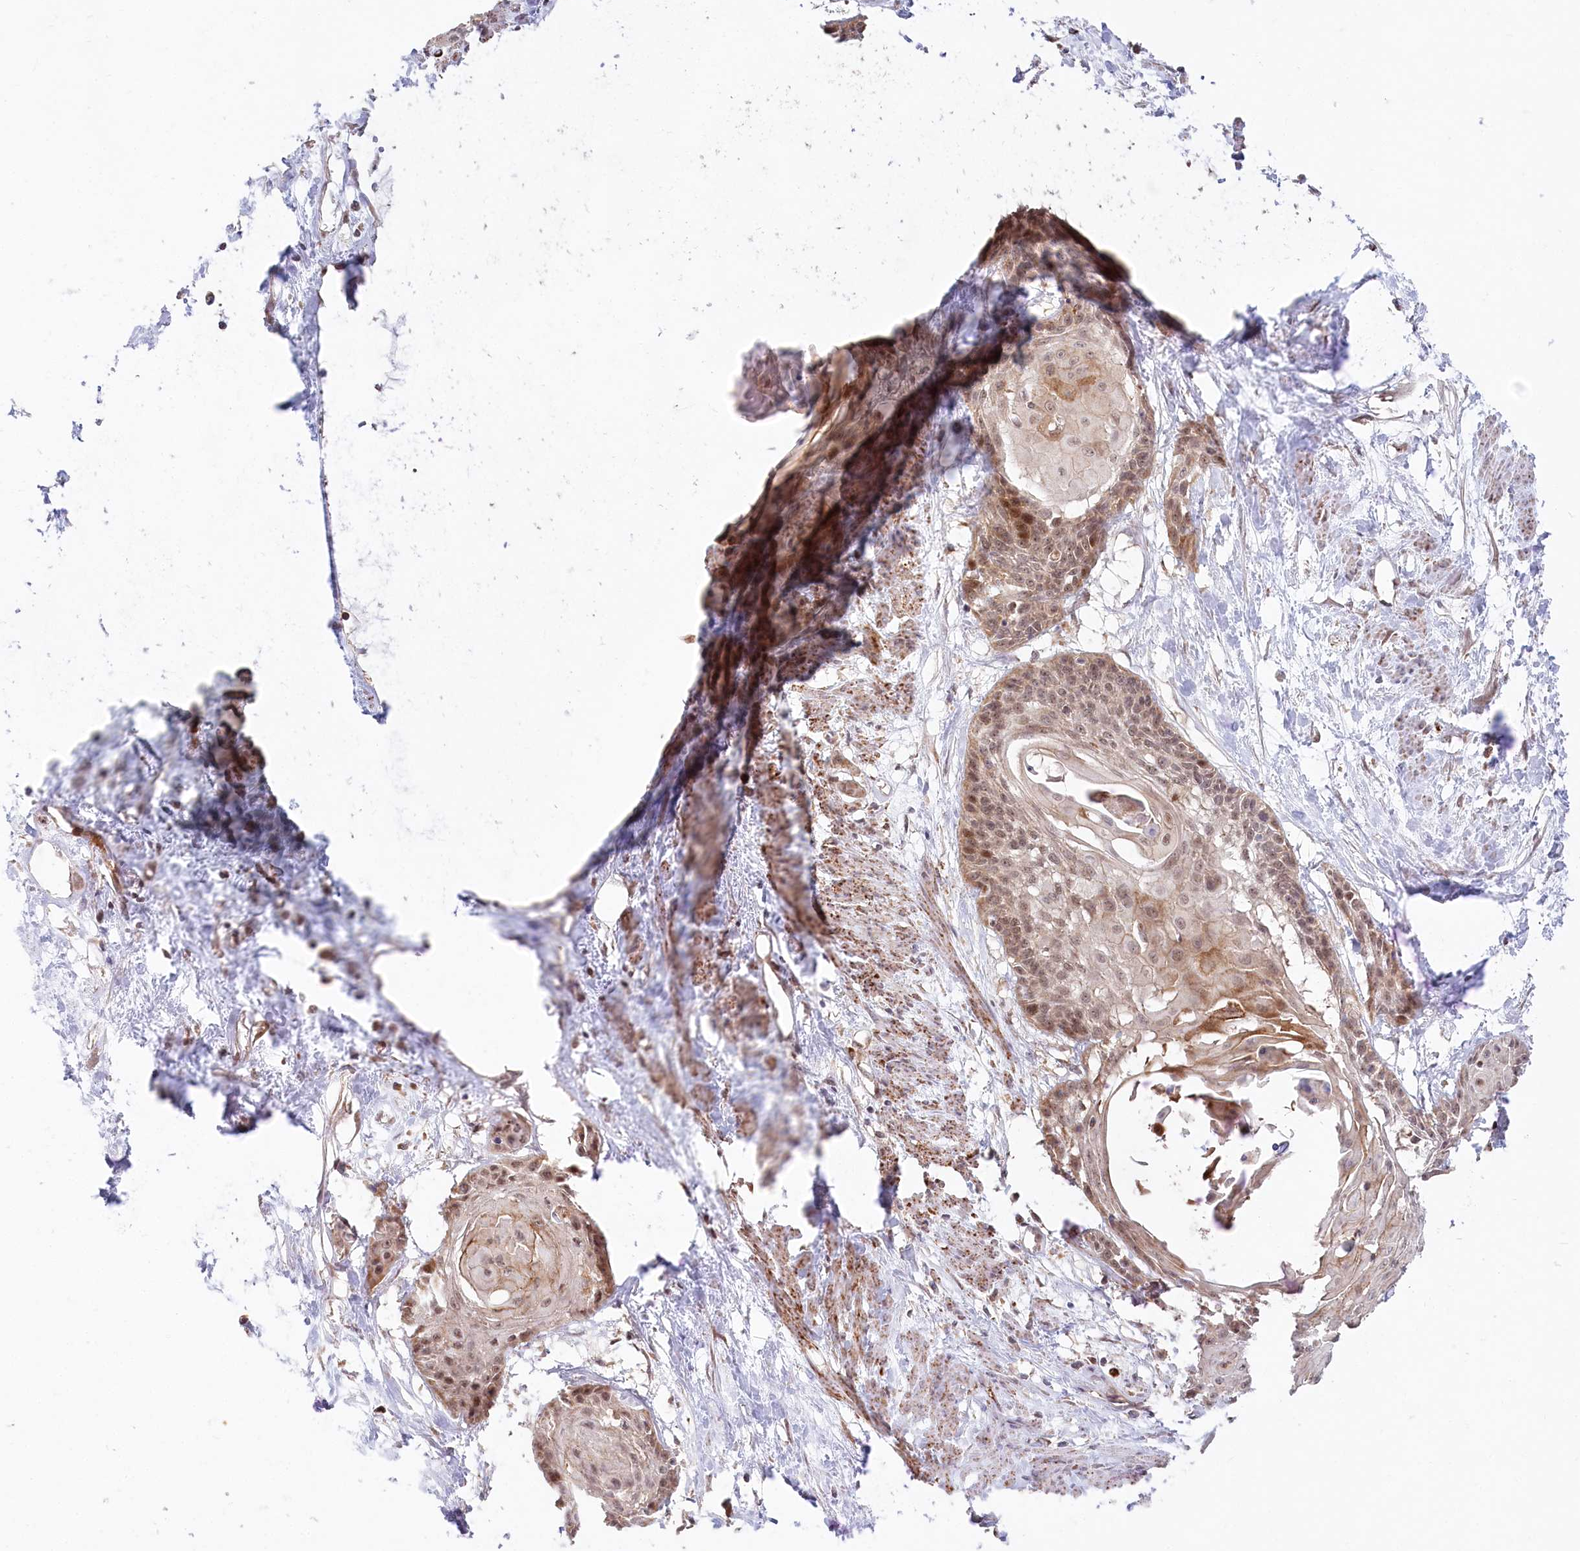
{"staining": {"intensity": "moderate", "quantity": ">75%", "location": "nuclear"}, "tissue": "cervical cancer", "cell_type": "Tumor cells", "image_type": "cancer", "snomed": [{"axis": "morphology", "description": "Squamous cell carcinoma, NOS"}, {"axis": "topography", "description": "Cervix"}], "caption": "Human squamous cell carcinoma (cervical) stained with a protein marker reveals moderate staining in tumor cells.", "gene": "RTN4IP1", "patient": {"sex": "female", "age": 57}}